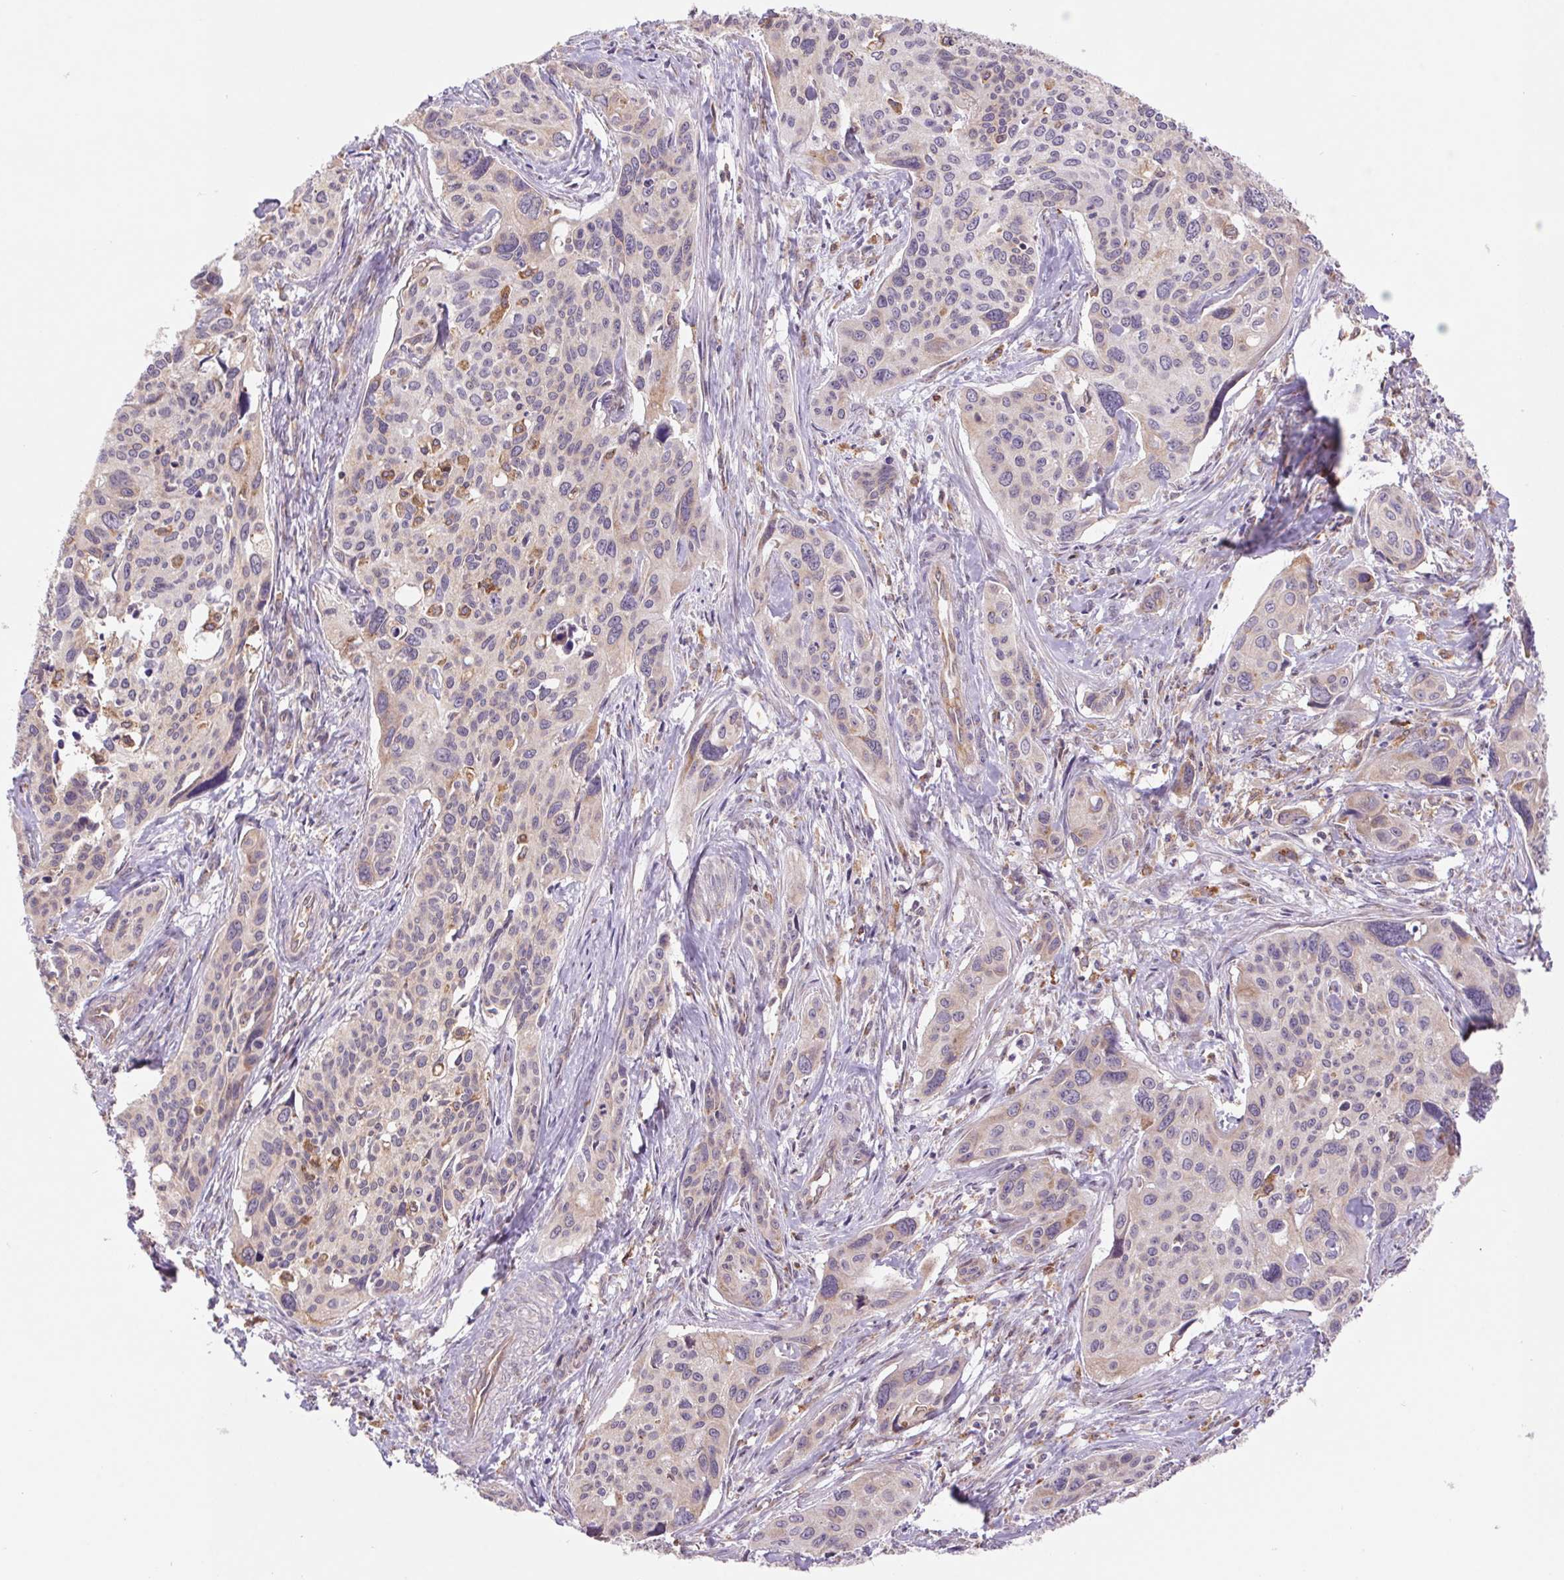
{"staining": {"intensity": "negative", "quantity": "none", "location": "none"}, "tissue": "cervical cancer", "cell_type": "Tumor cells", "image_type": "cancer", "snomed": [{"axis": "morphology", "description": "Squamous cell carcinoma, NOS"}, {"axis": "topography", "description": "Cervix"}], "caption": "The photomicrograph displays no significant positivity in tumor cells of cervical cancer.", "gene": "KLHL20", "patient": {"sex": "female", "age": 31}}